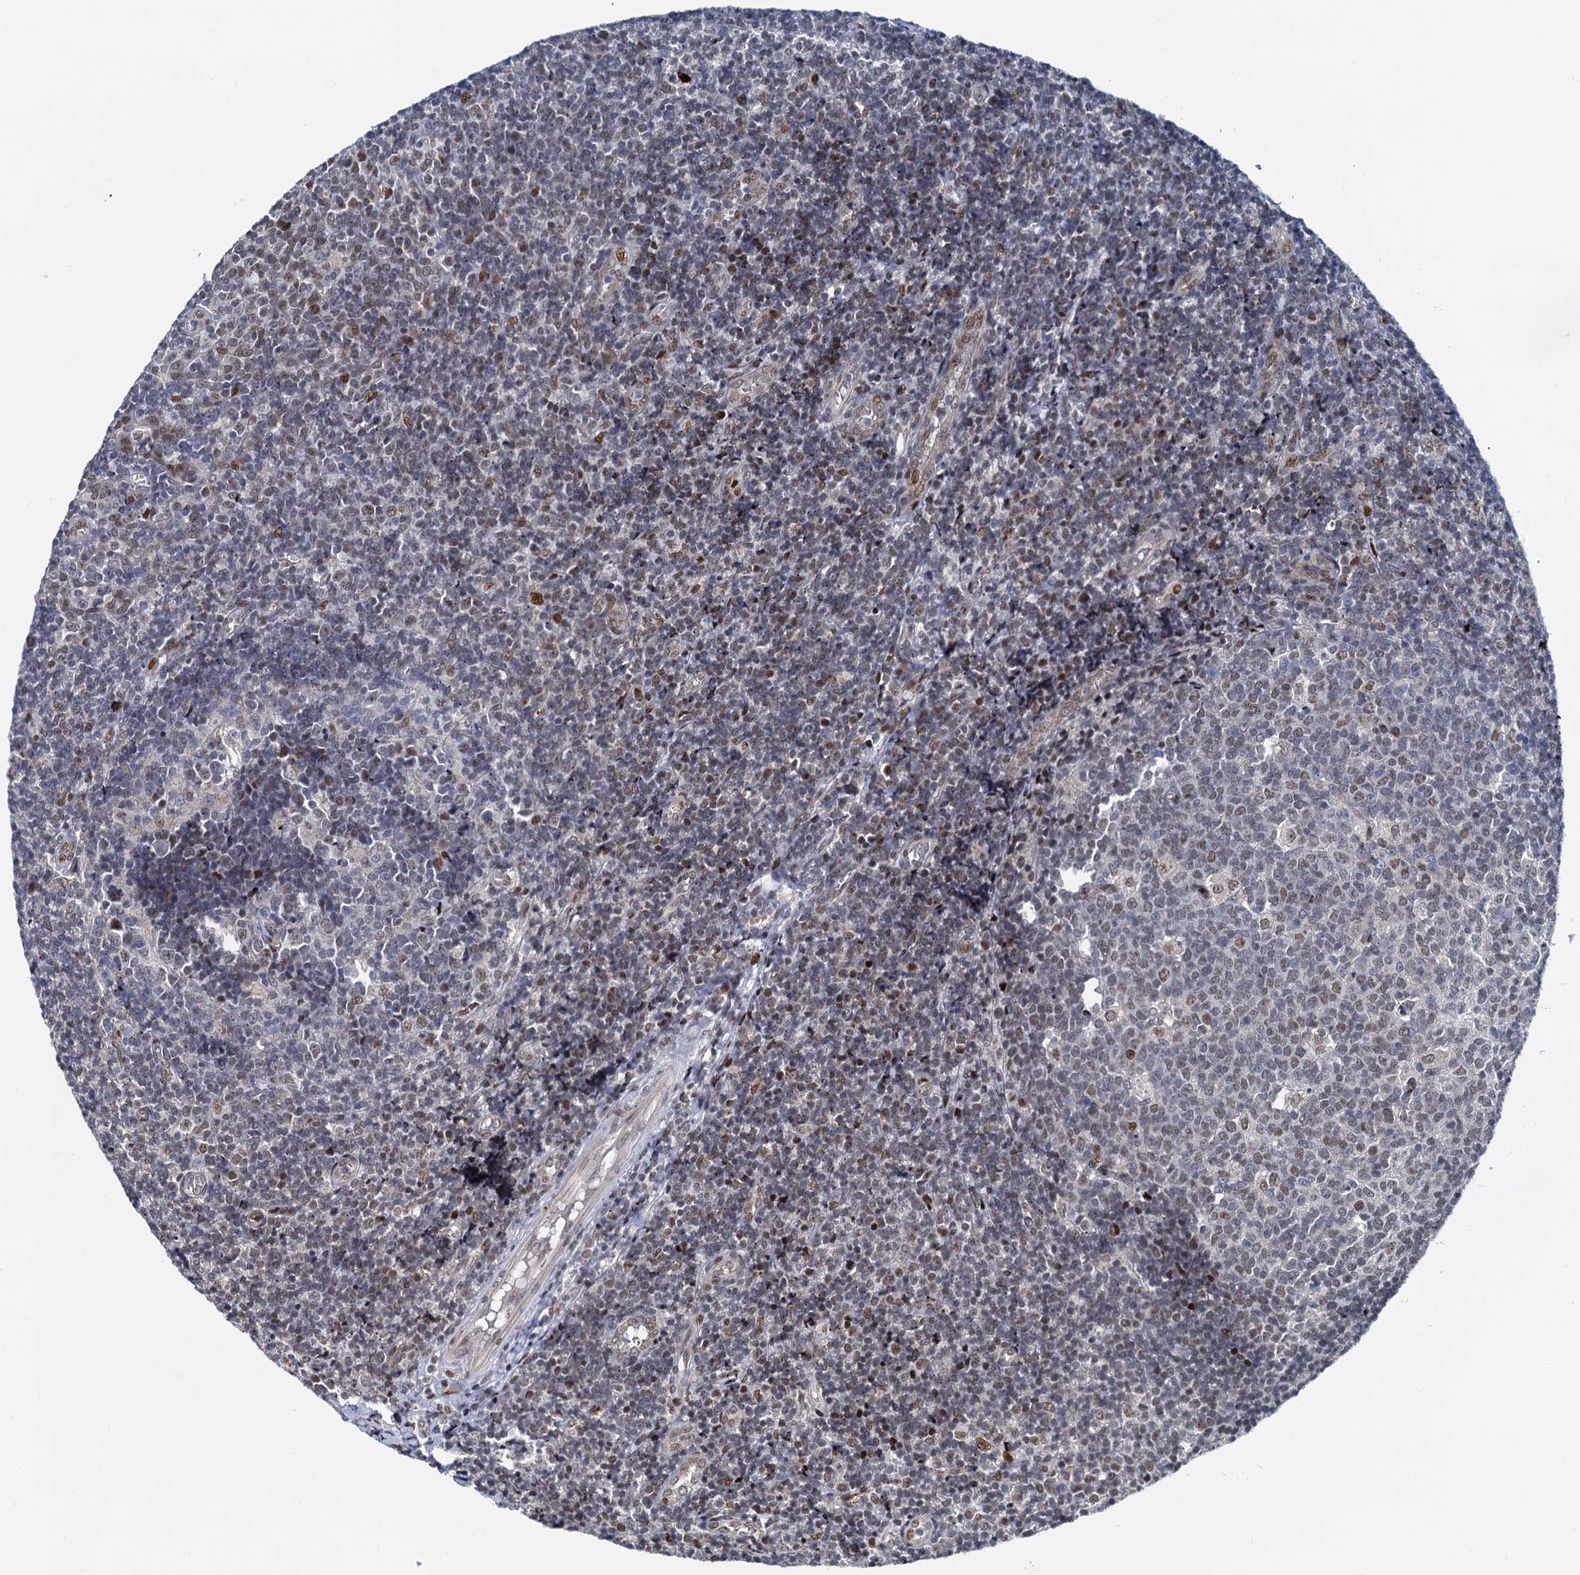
{"staining": {"intensity": "moderate", "quantity": "<25%", "location": "nuclear"}, "tissue": "tonsil", "cell_type": "Germinal center cells", "image_type": "normal", "snomed": [{"axis": "morphology", "description": "Normal tissue, NOS"}, {"axis": "topography", "description": "Tonsil"}], "caption": "Immunohistochemical staining of benign tonsil demonstrates low levels of moderate nuclear positivity in approximately <25% of germinal center cells.", "gene": "RUFY2", "patient": {"sex": "female", "age": 19}}